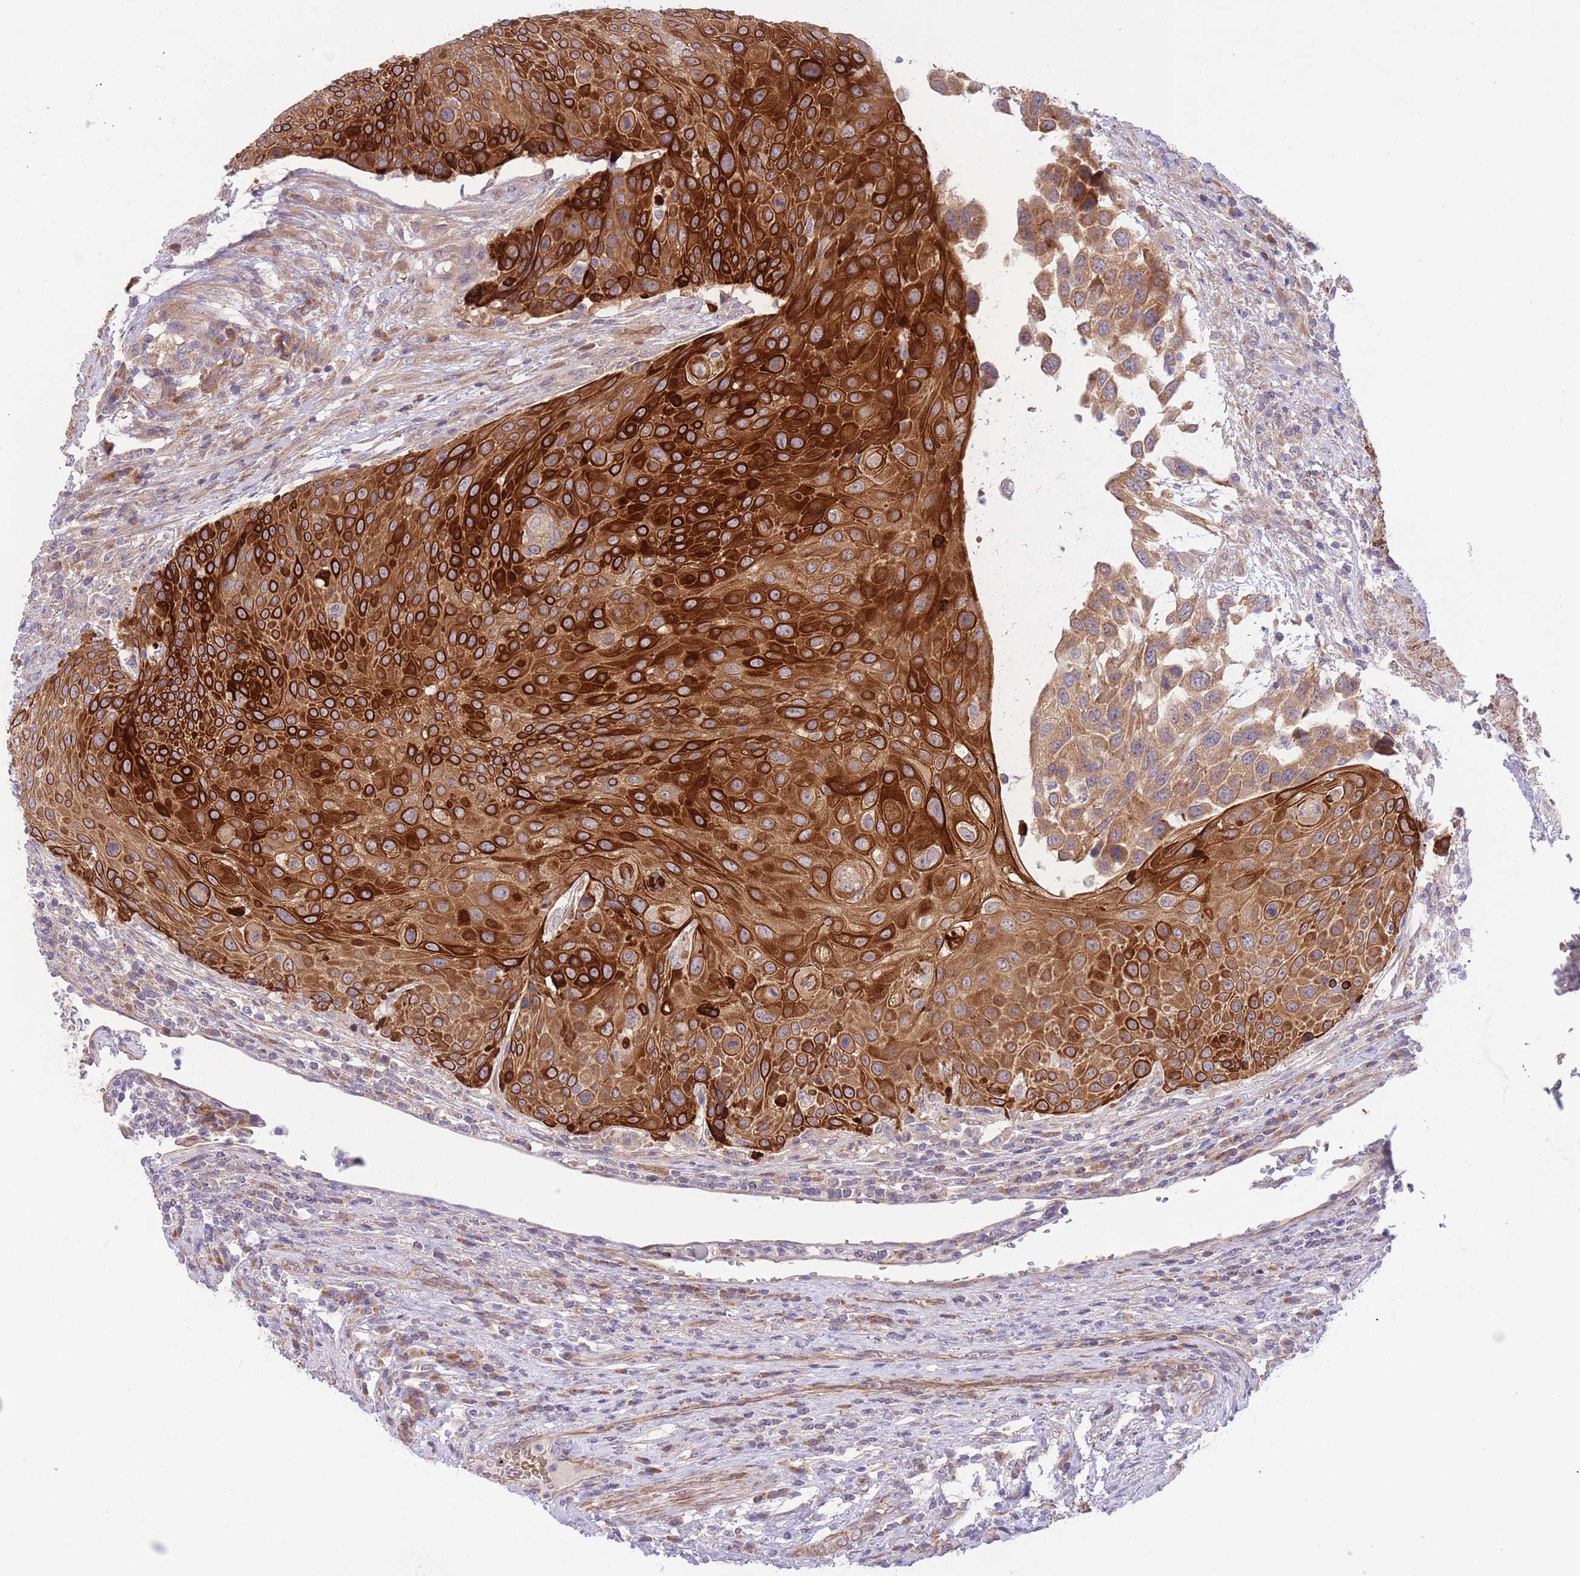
{"staining": {"intensity": "strong", "quantity": ">75%", "location": "cytoplasmic/membranous"}, "tissue": "urothelial cancer", "cell_type": "Tumor cells", "image_type": "cancer", "snomed": [{"axis": "morphology", "description": "Urothelial carcinoma, High grade"}, {"axis": "topography", "description": "Urinary bladder"}], "caption": "The immunohistochemical stain labels strong cytoplasmic/membranous positivity in tumor cells of urothelial cancer tissue.", "gene": "CHAC1", "patient": {"sex": "female", "age": 70}}